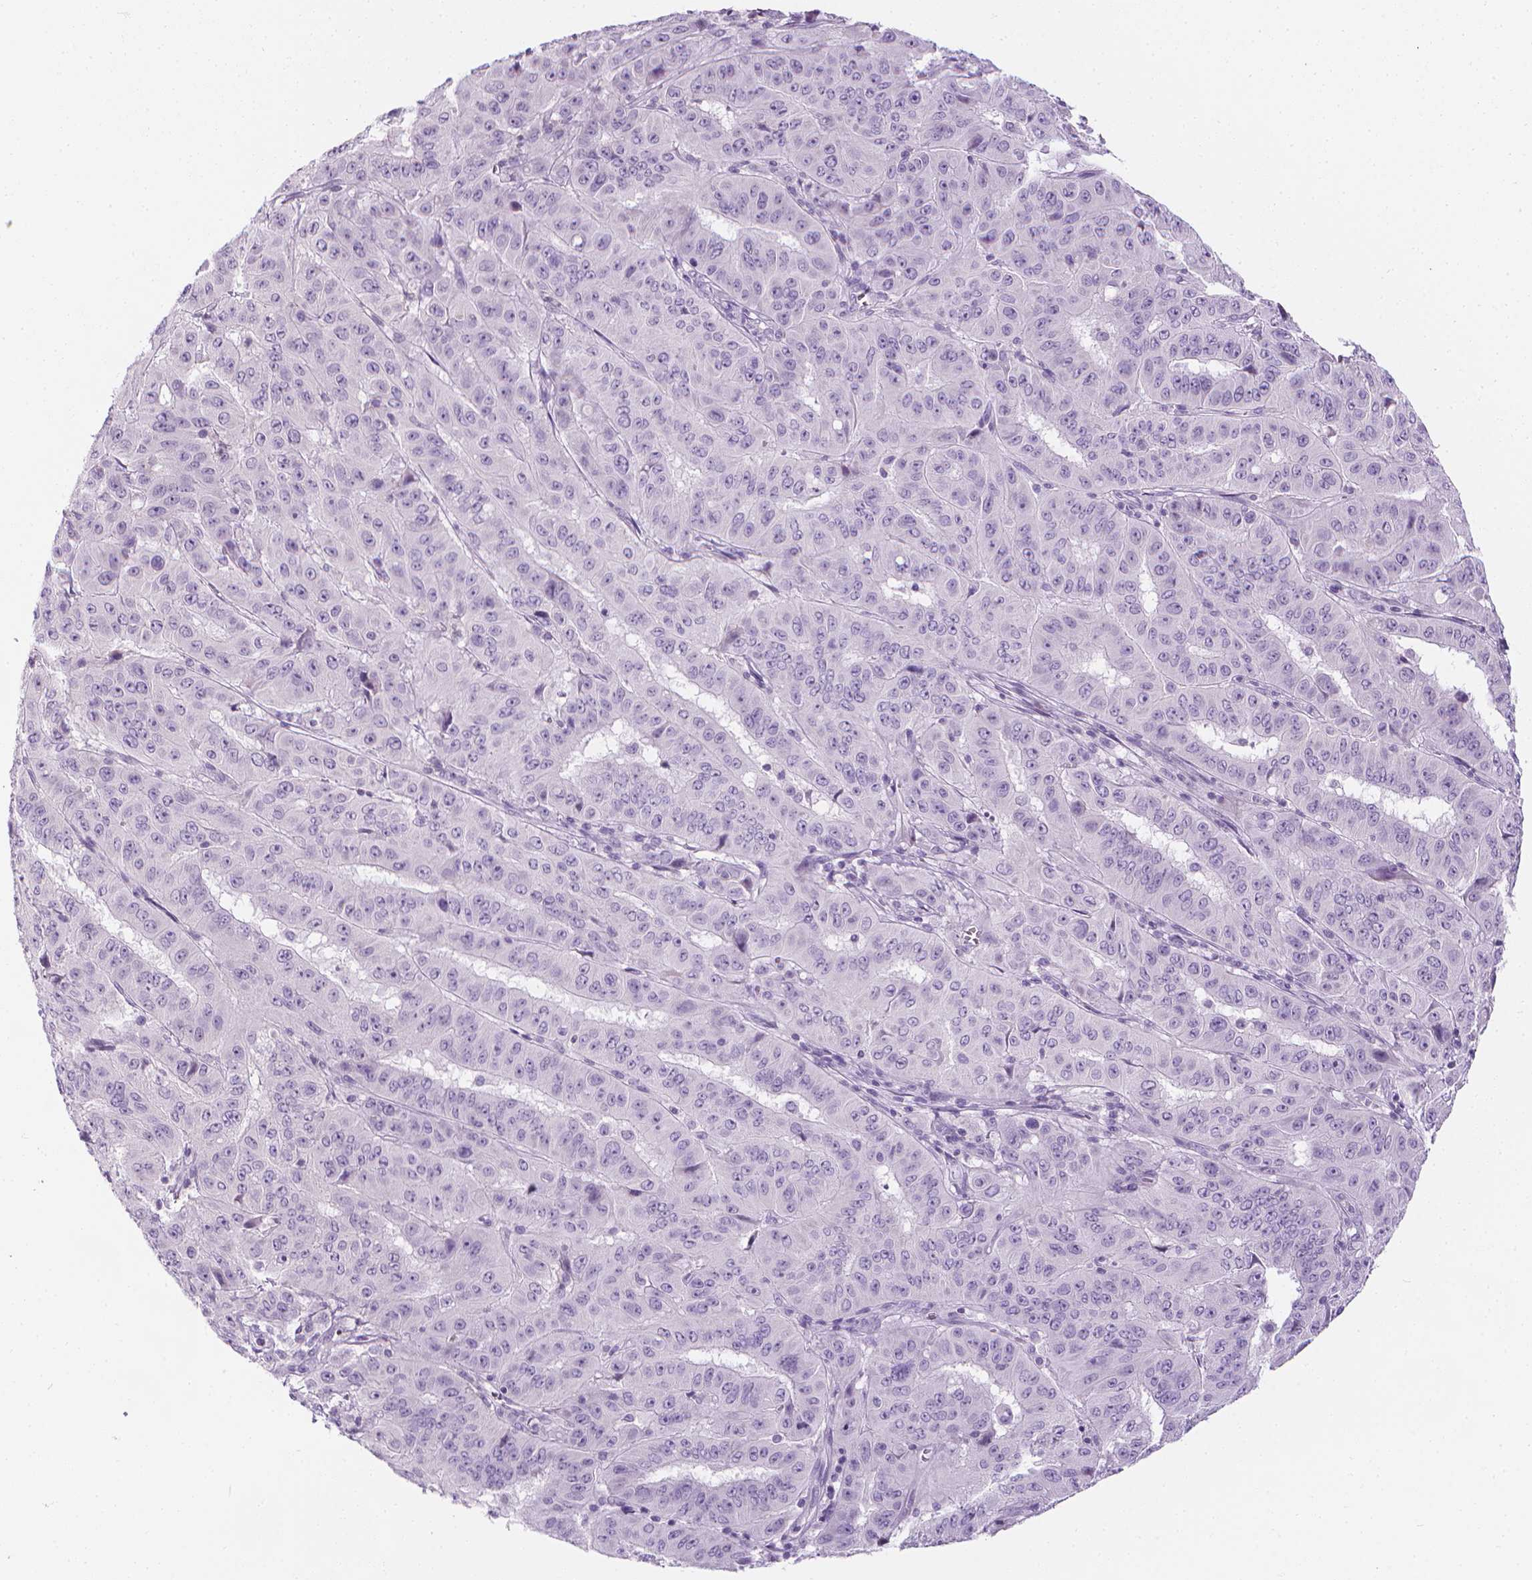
{"staining": {"intensity": "negative", "quantity": "none", "location": "none"}, "tissue": "pancreatic cancer", "cell_type": "Tumor cells", "image_type": "cancer", "snomed": [{"axis": "morphology", "description": "Adenocarcinoma, NOS"}, {"axis": "topography", "description": "Pancreas"}], "caption": "An IHC histopathology image of pancreatic adenocarcinoma is shown. There is no staining in tumor cells of pancreatic adenocarcinoma.", "gene": "DCAF8L1", "patient": {"sex": "male", "age": 63}}